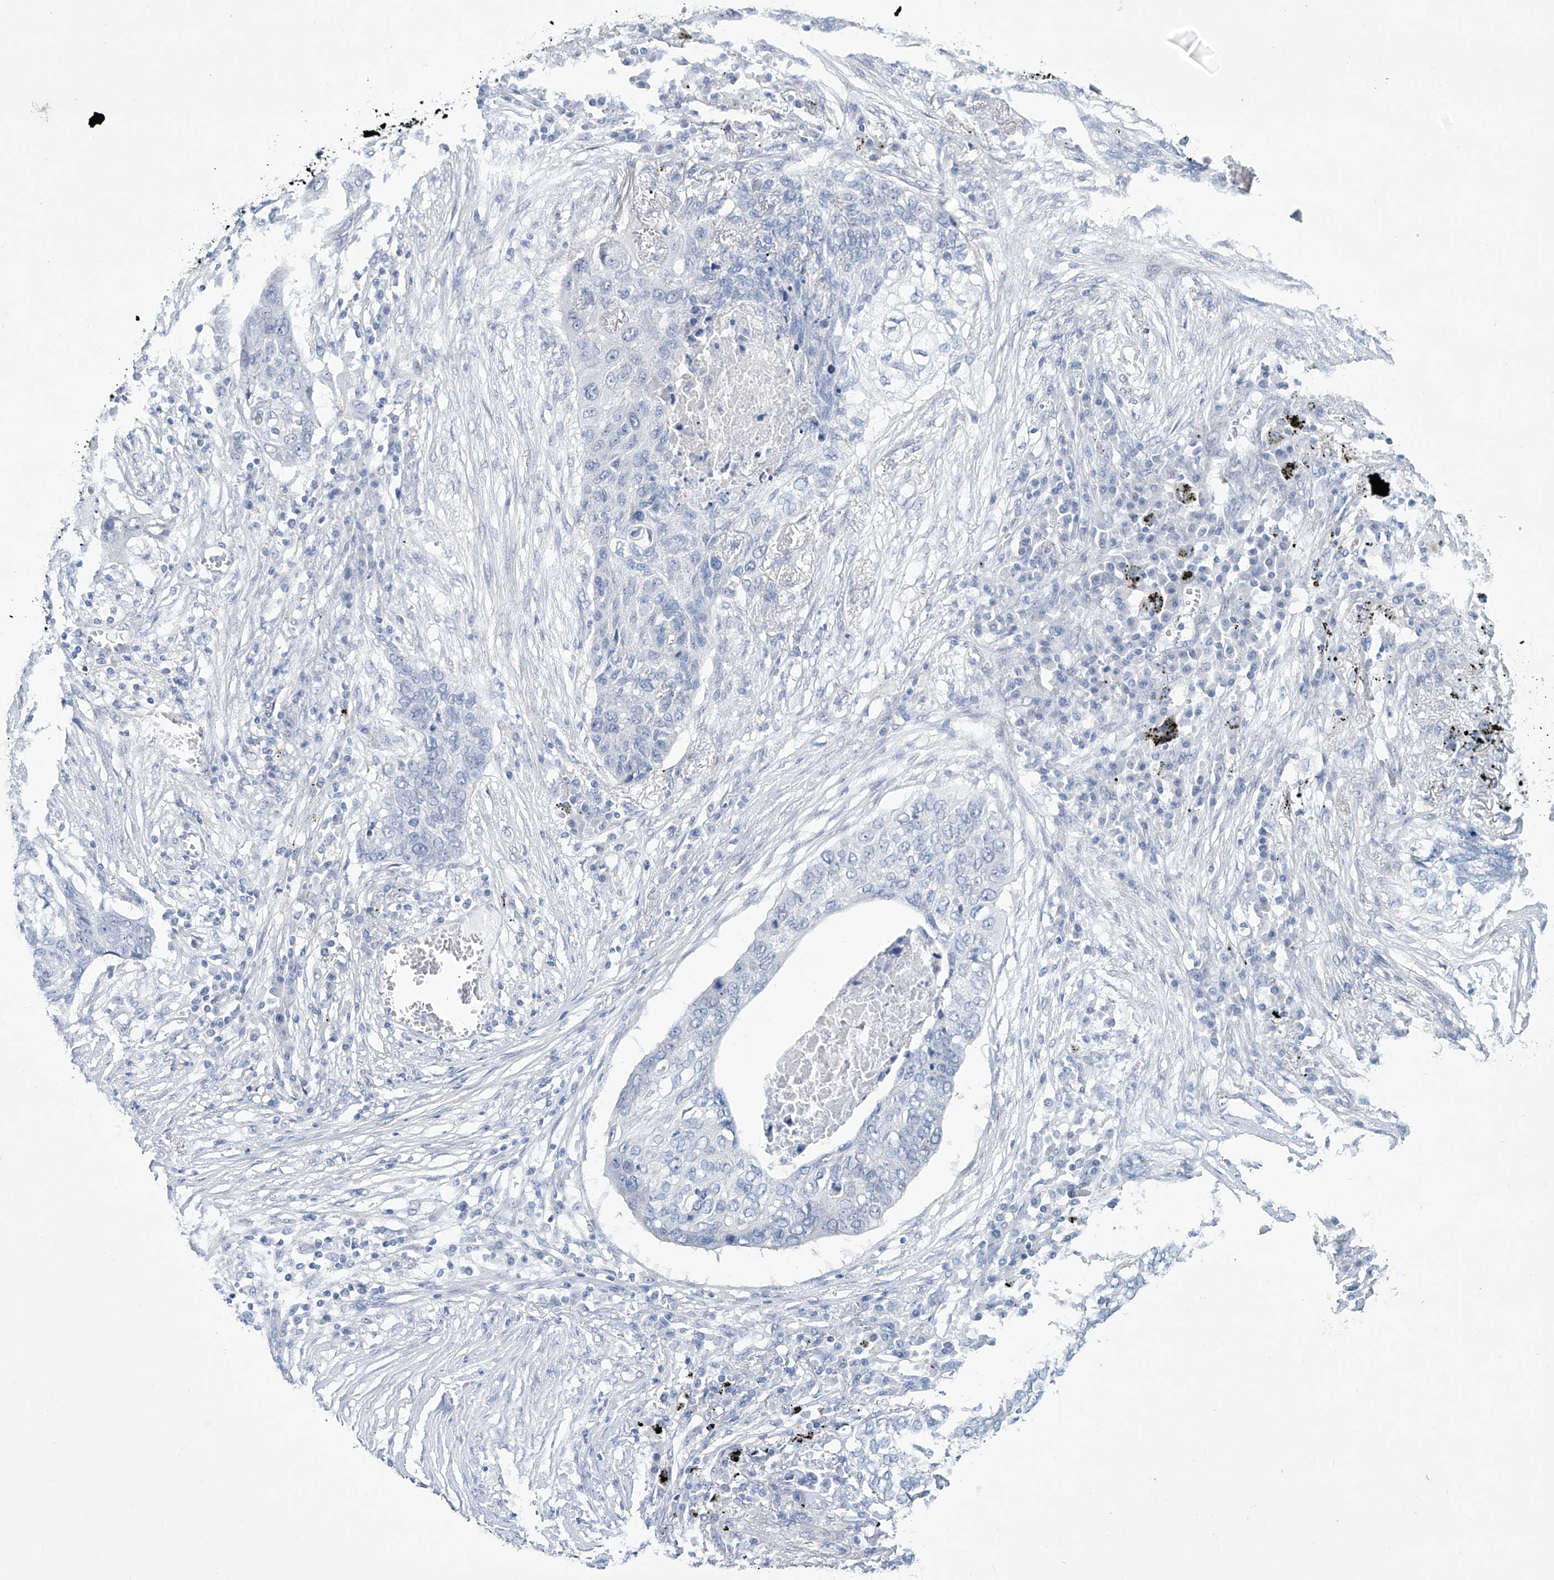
{"staining": {"intensity": "negative", "quantity": "none", "location": "none"}, "tissue": "lung cancer", "cell_type": "Tumor cells", "image_type": "cancer", "snomed": [{"axis": "morphology", "description": "Squamous cell carcinoma, NOS"}, {"axis": "topography", "description": "Lung"}], "caption": "A histopathology image of human squamous cell carcinoma (lung) is negative for staining in tumor cells.", "gene": "TRIM60", "patient": {"sex": "female", "age": 63}}